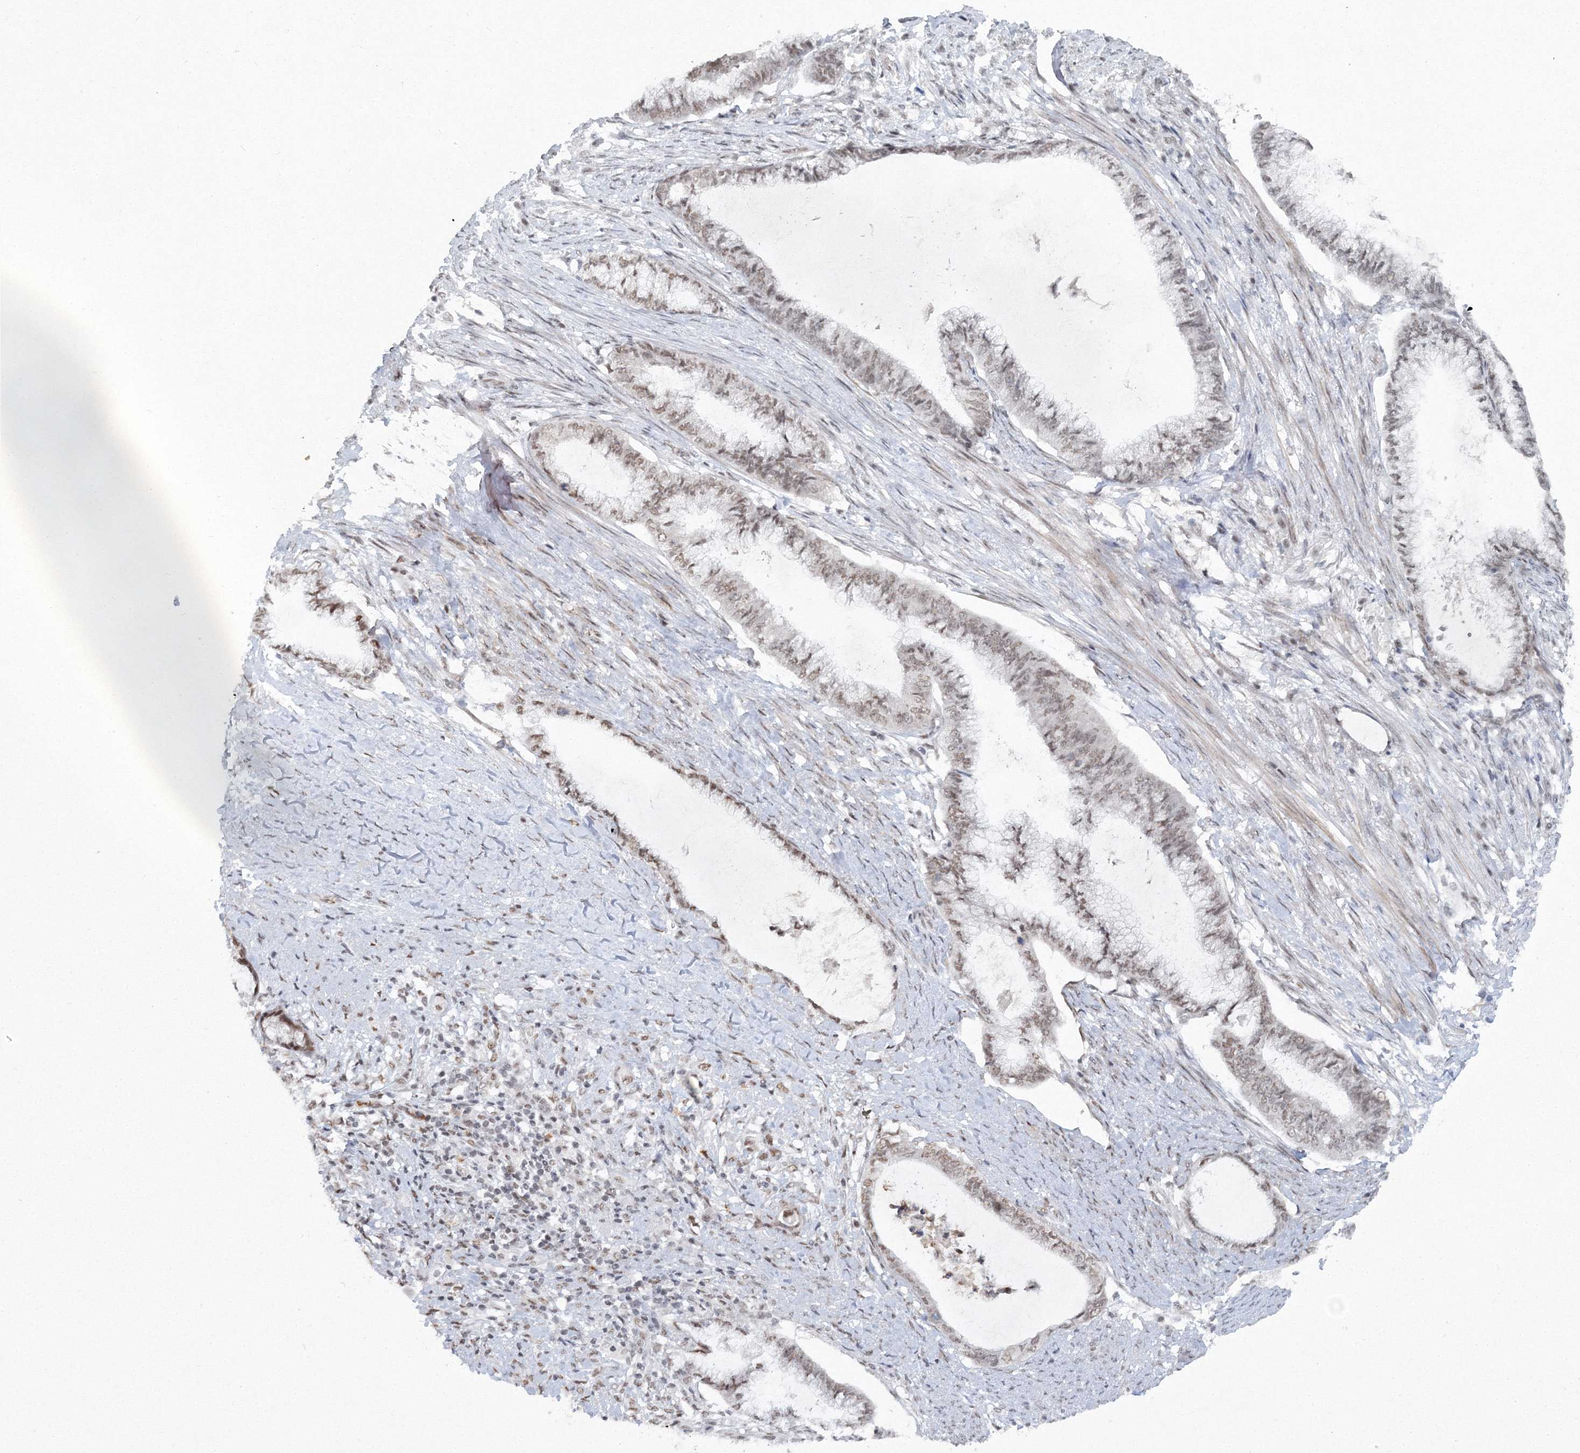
{"staining": {"intensity": "weak", "quantity": "<25%", "location": "nuclear"}, "tissue": "endometrial cancer", "cell_type": "Tumor cells", "image_type": "cancer", "snomed": [{"axis": "morphology", "description": "Adenocarcinoma, NOS"}, {"axis": "topography", "description": "Endometrium"}], "caption": "Endometrial adenocarcinoma was stained to show a protein in brown. There is no significant expression in tumor cells.", "gene": "C3orf33", "patient": {"sex": "female", "age": 86}}